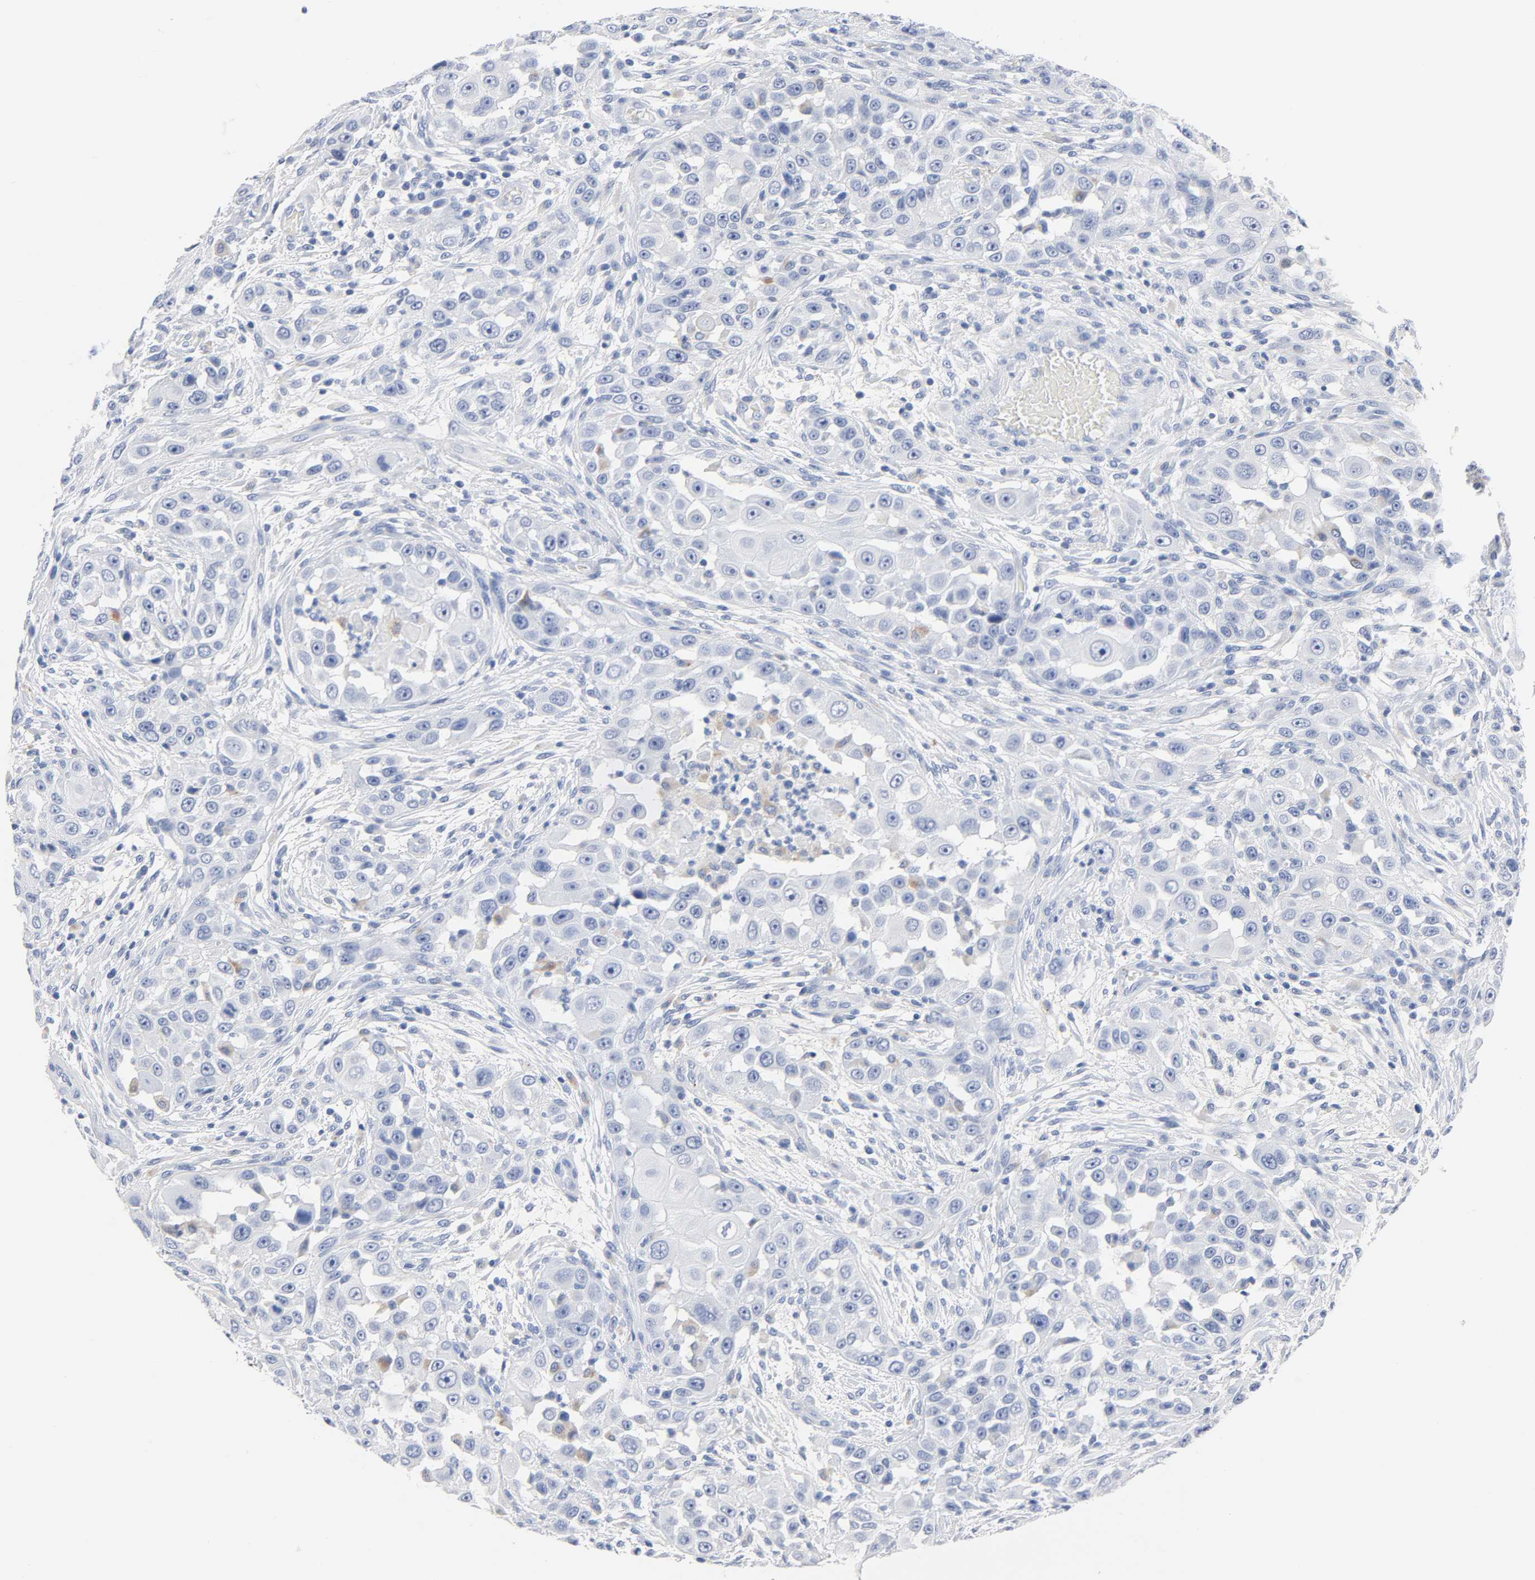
{"staining": {"intensity": "negative", "quantity": "none", "location": "none"}, "tissue": "head and neck cancer", "cell_type": "Tumor cells", "image_type": "cancer", "snomed": [{"axis": "morphology", "description": "Carcinoma, NOS"}, {"axis": "topography", "description": "Head-Neck"}], "caption": "Protein analysis of head and neck carcinoma displays no significant expression in tumor cells. (Immunohistochemistry (ihc), brightfield microscopy, high magnification).", "gene": "PLP1", "patient": {"sex": "male", "age": 87}}